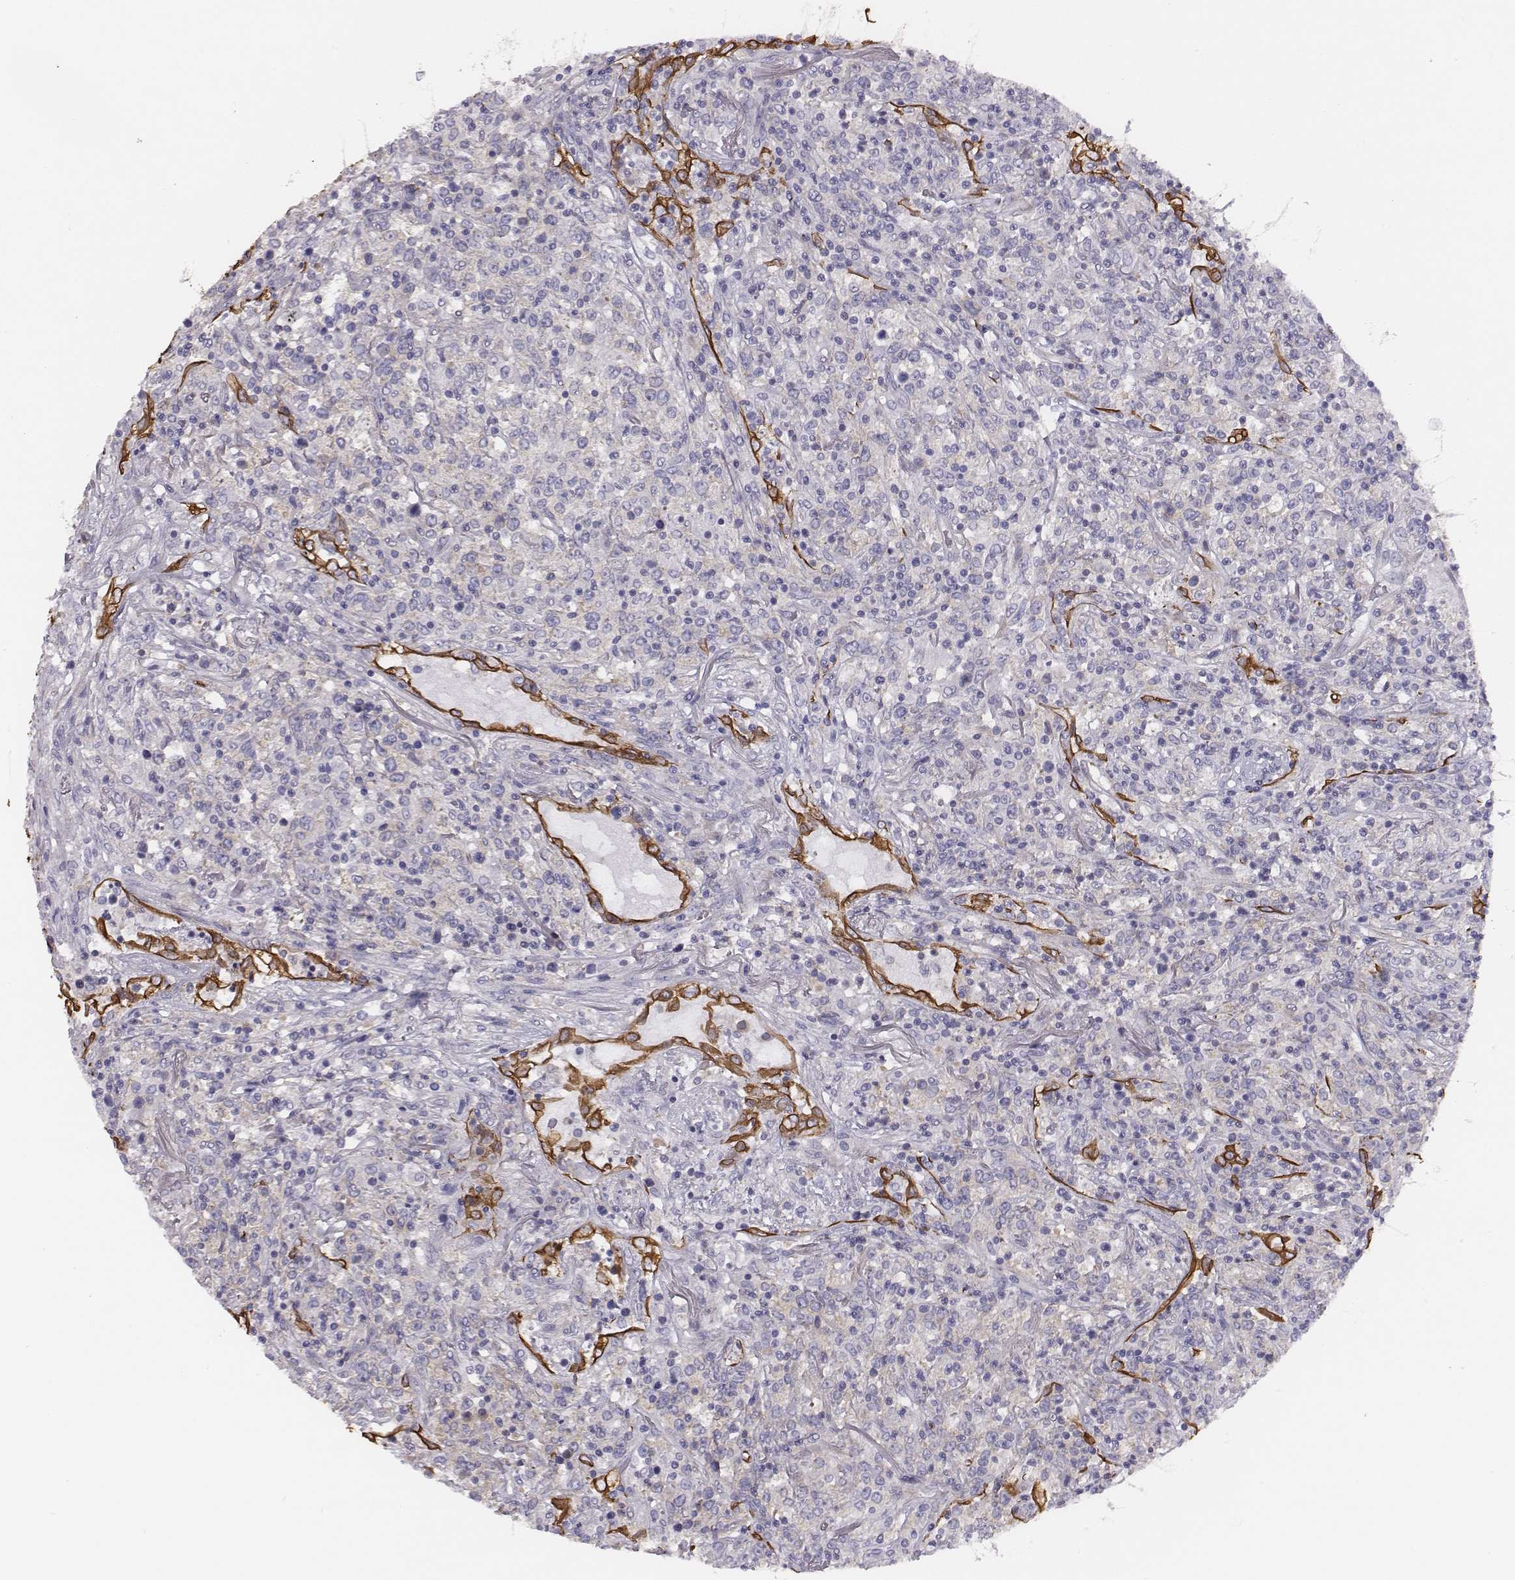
{"staining": {"intensity": "negative", "quantity": "none", "location": "none"}, "tissue": "lymphoma", "cell_type": "Tumor cells", "image_type": "cancer", "snomed": [{"axis": "morphology", "description": "Malignant lymphoma, non-Hodgkin's type, High grade"}, {"axis": "topography", "description": "Lung"}], "caption": "Immunohistochemical staining of malignant lymphoma, non-Hodgkin's type (high-grade) demonstrates no significant expression in tumor cells.", "gene": "CHST14", "patient": {"sex": "male", "age": 79}}